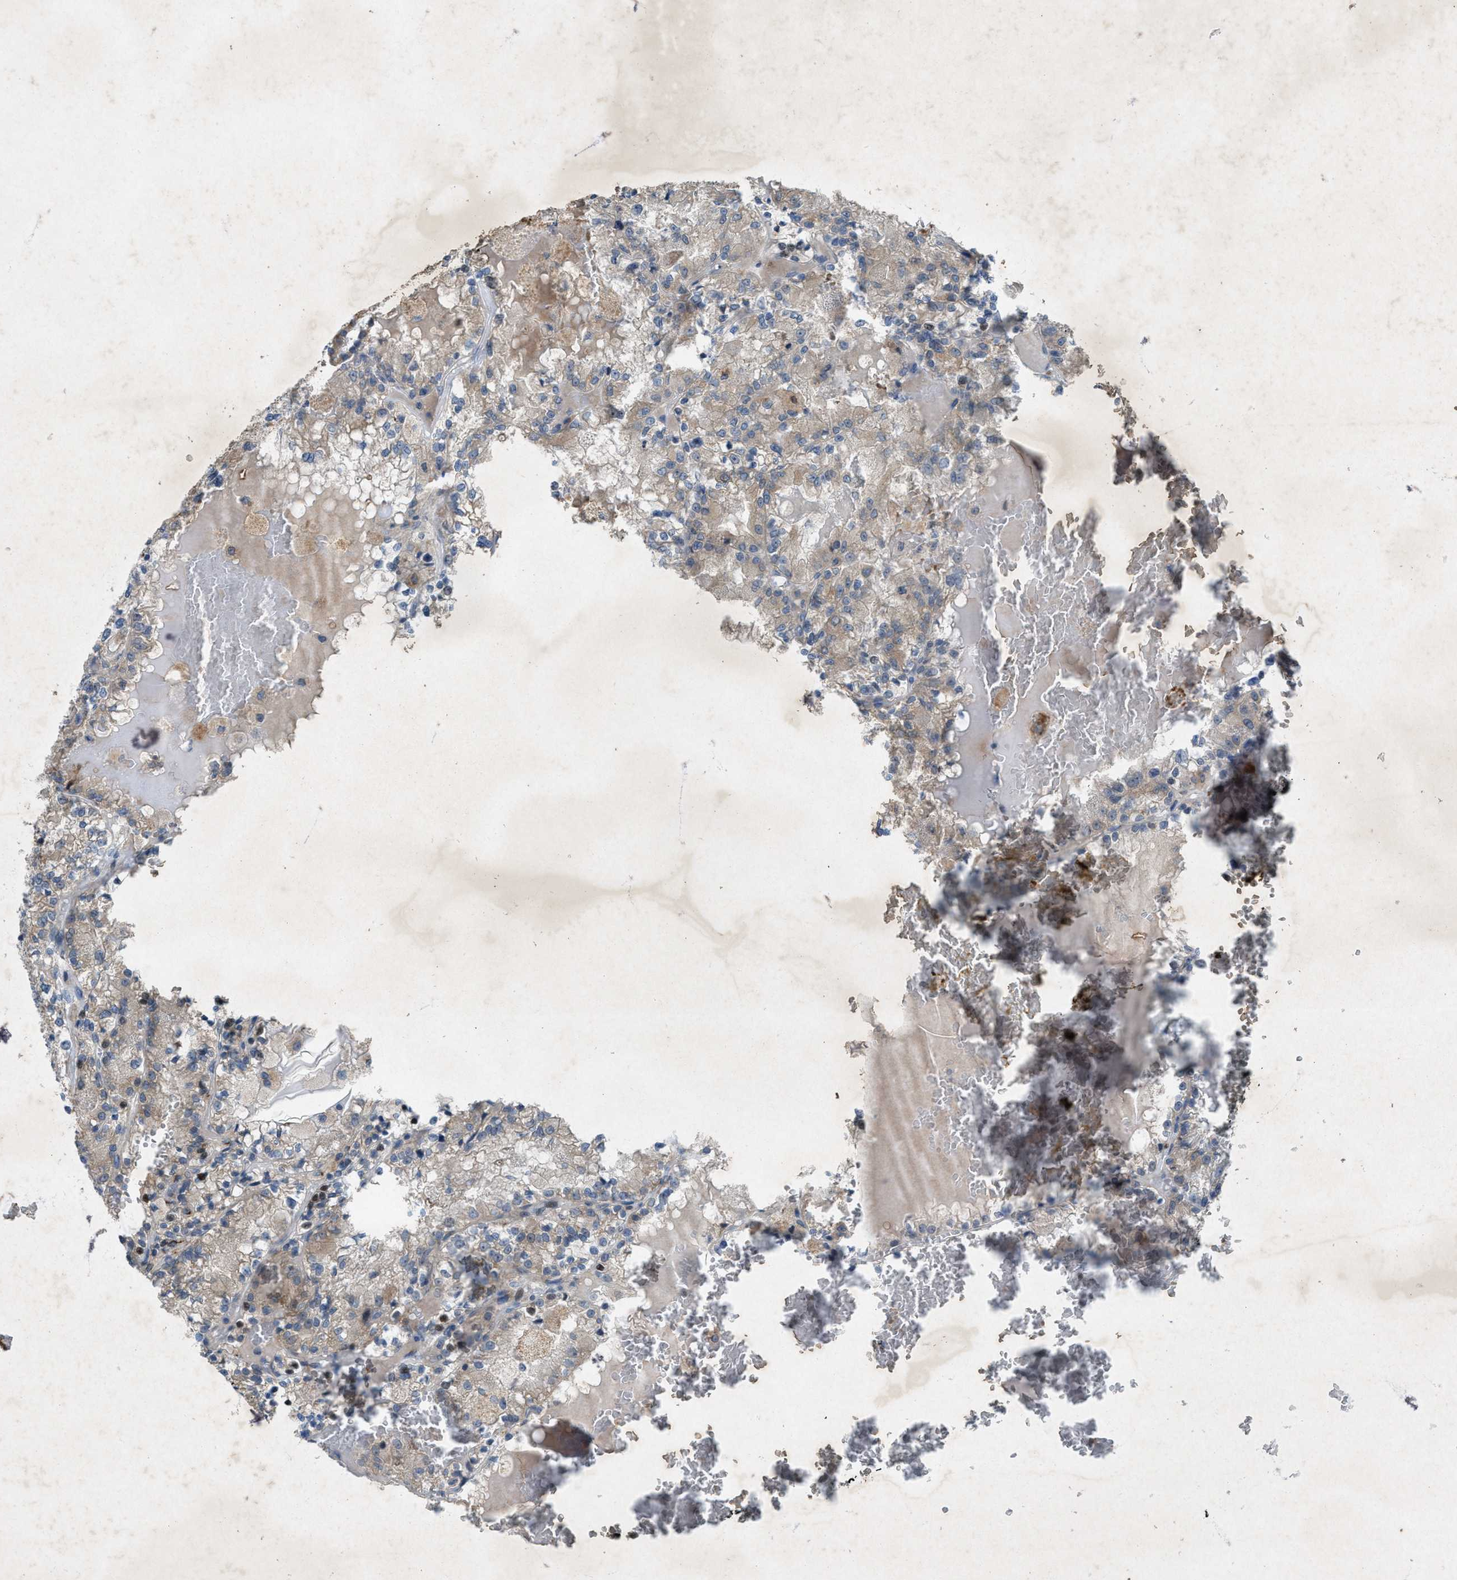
{"staining": {"intensity": "weak", "quantity": "25%-75%", "location": "cytoplasmic/membranous"}, "tissue": "renal cancer", "cell_type": "Tumor cells", "image_type": "cancer", "snomed": [{"axis": "morphology", "description": "Adenocarcinoma, NOS"}, {"axis": "topography", "description": "Kidney"}], "caption": "A low amount of weak cytoplasmic/membranous positivity is identified in about 25%-75% of tumor cells in adenocarcinoma (renal) tissue.", "gene": "URGCP", "patient": {"sex": "female", "age": 56}}